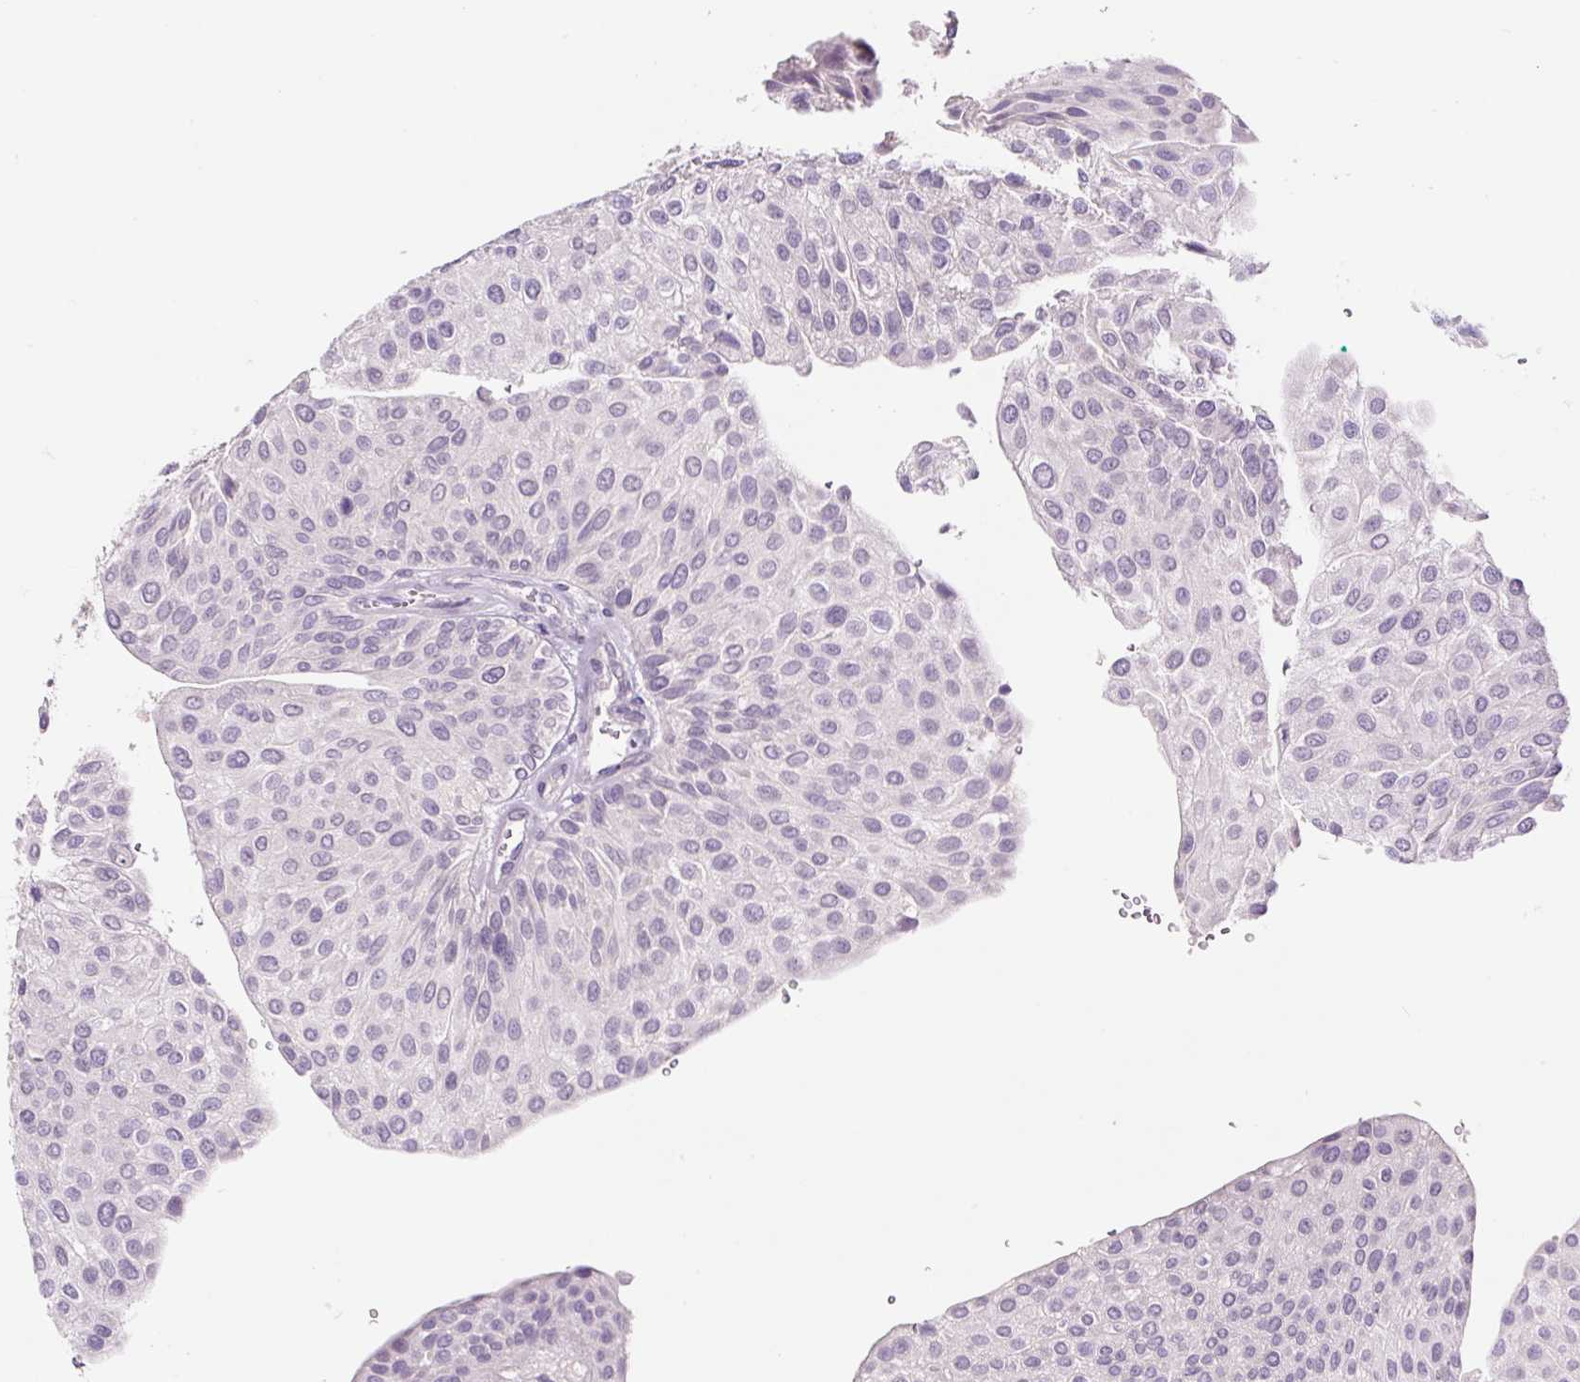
{"staining": {"intensity": "negative", "quantity": "none", "location": "none"}, "tissue": "urothelial cancer", "cell_type": "Tumor cells", "image_type": "cancer", "snomed": [{"axis": "morphology", "description": "Urothelial carcinoma, NOS"}, {"axis": "topography", "description": "Urinary bladder"}], "caption": "The IHC micrograph has no significant staining in tumor cells of urothelial cancer tissue.", "gene": "SYP", "patient": {"sex": "male", "age": 67}}